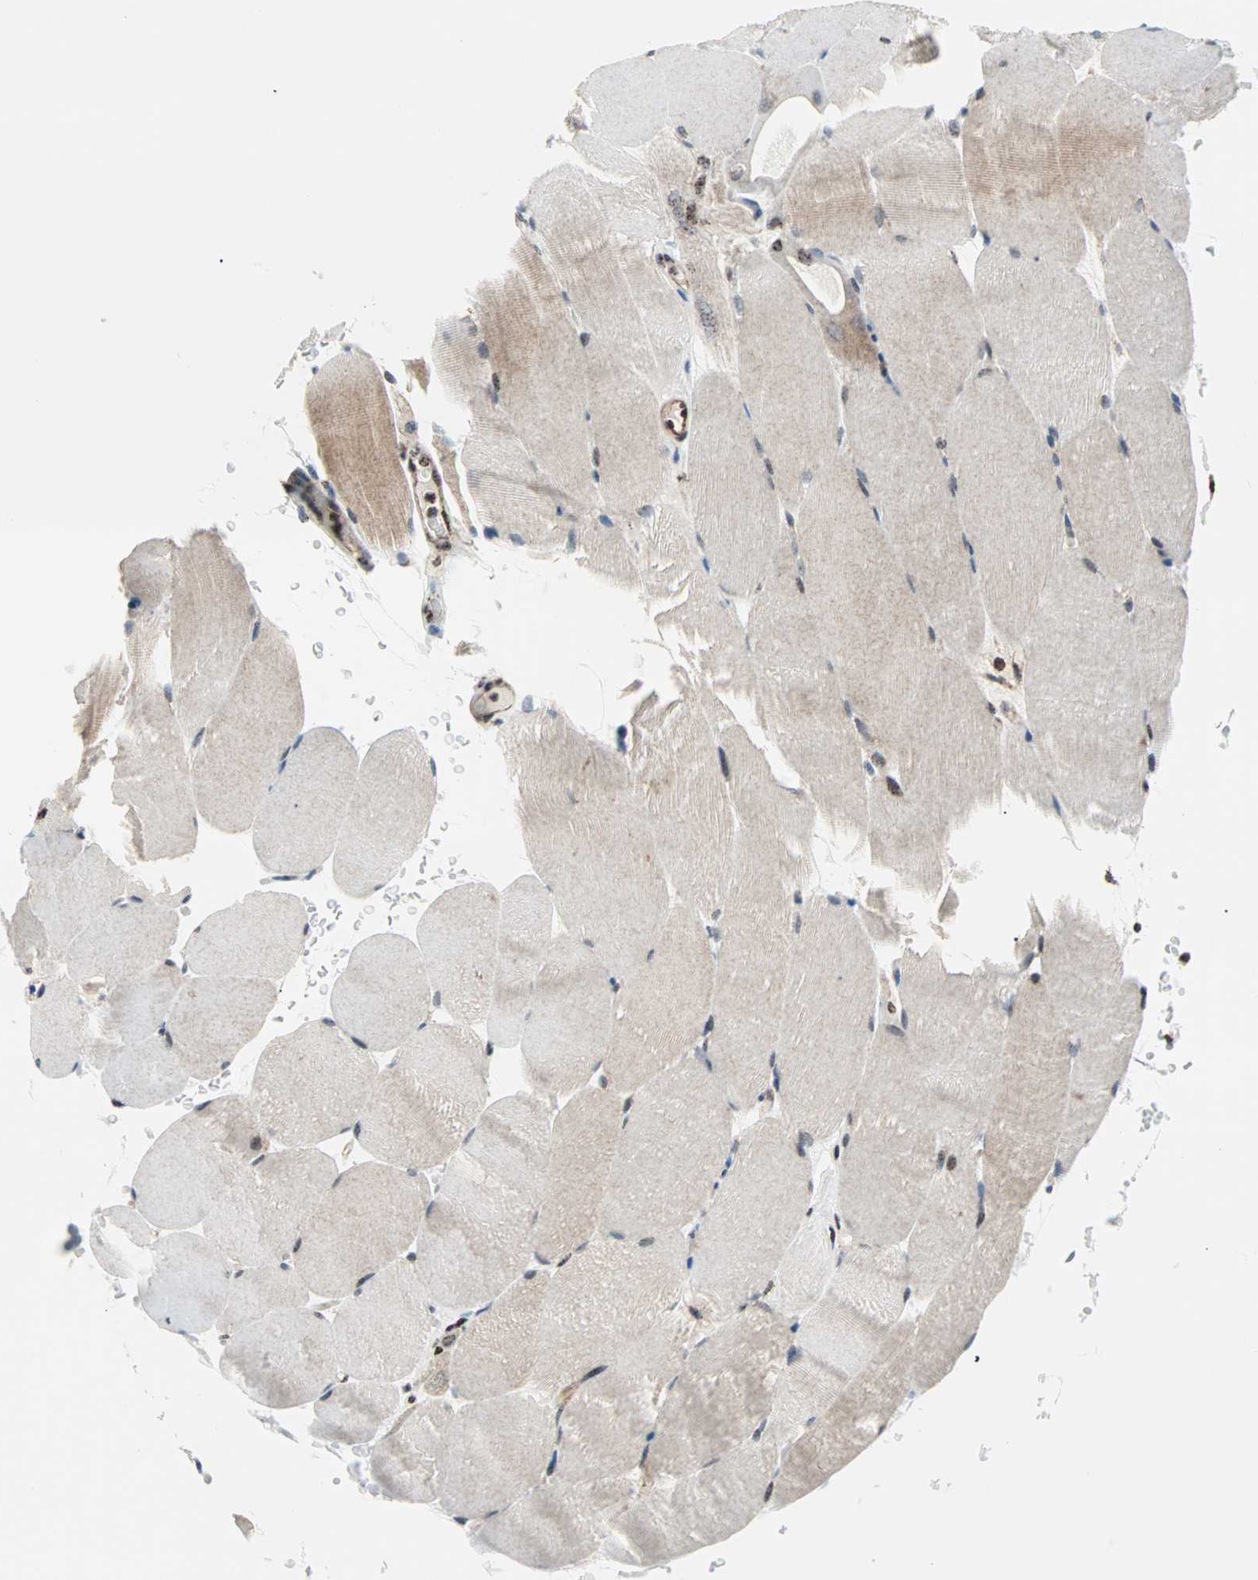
{"staining": {"intensity": "weak", "quantity": "25%-75%", "location": "nuclear"}, "tissue": "skeletal muscle", "cell_type": "Myocytes", "image_type": "normal", "snomed": [{"axis": "morphology", "description": "Normal tissue, NOS"}, {"axis": "topography", "description": "Skeletal muscle"}, {"axis": "topography", "description": "Parathyroid gland"}], "caption": "Immunohistochemical staining of unremarkable human skeletal muscle reveals low levels of weak nuclear positivity in about 25%-75% of myocytes. (brown staining indicates protein expression, while blue staining denotes nuclei).", "gene": "CENPA", "patient": {"sex": "female", "age": 37}}